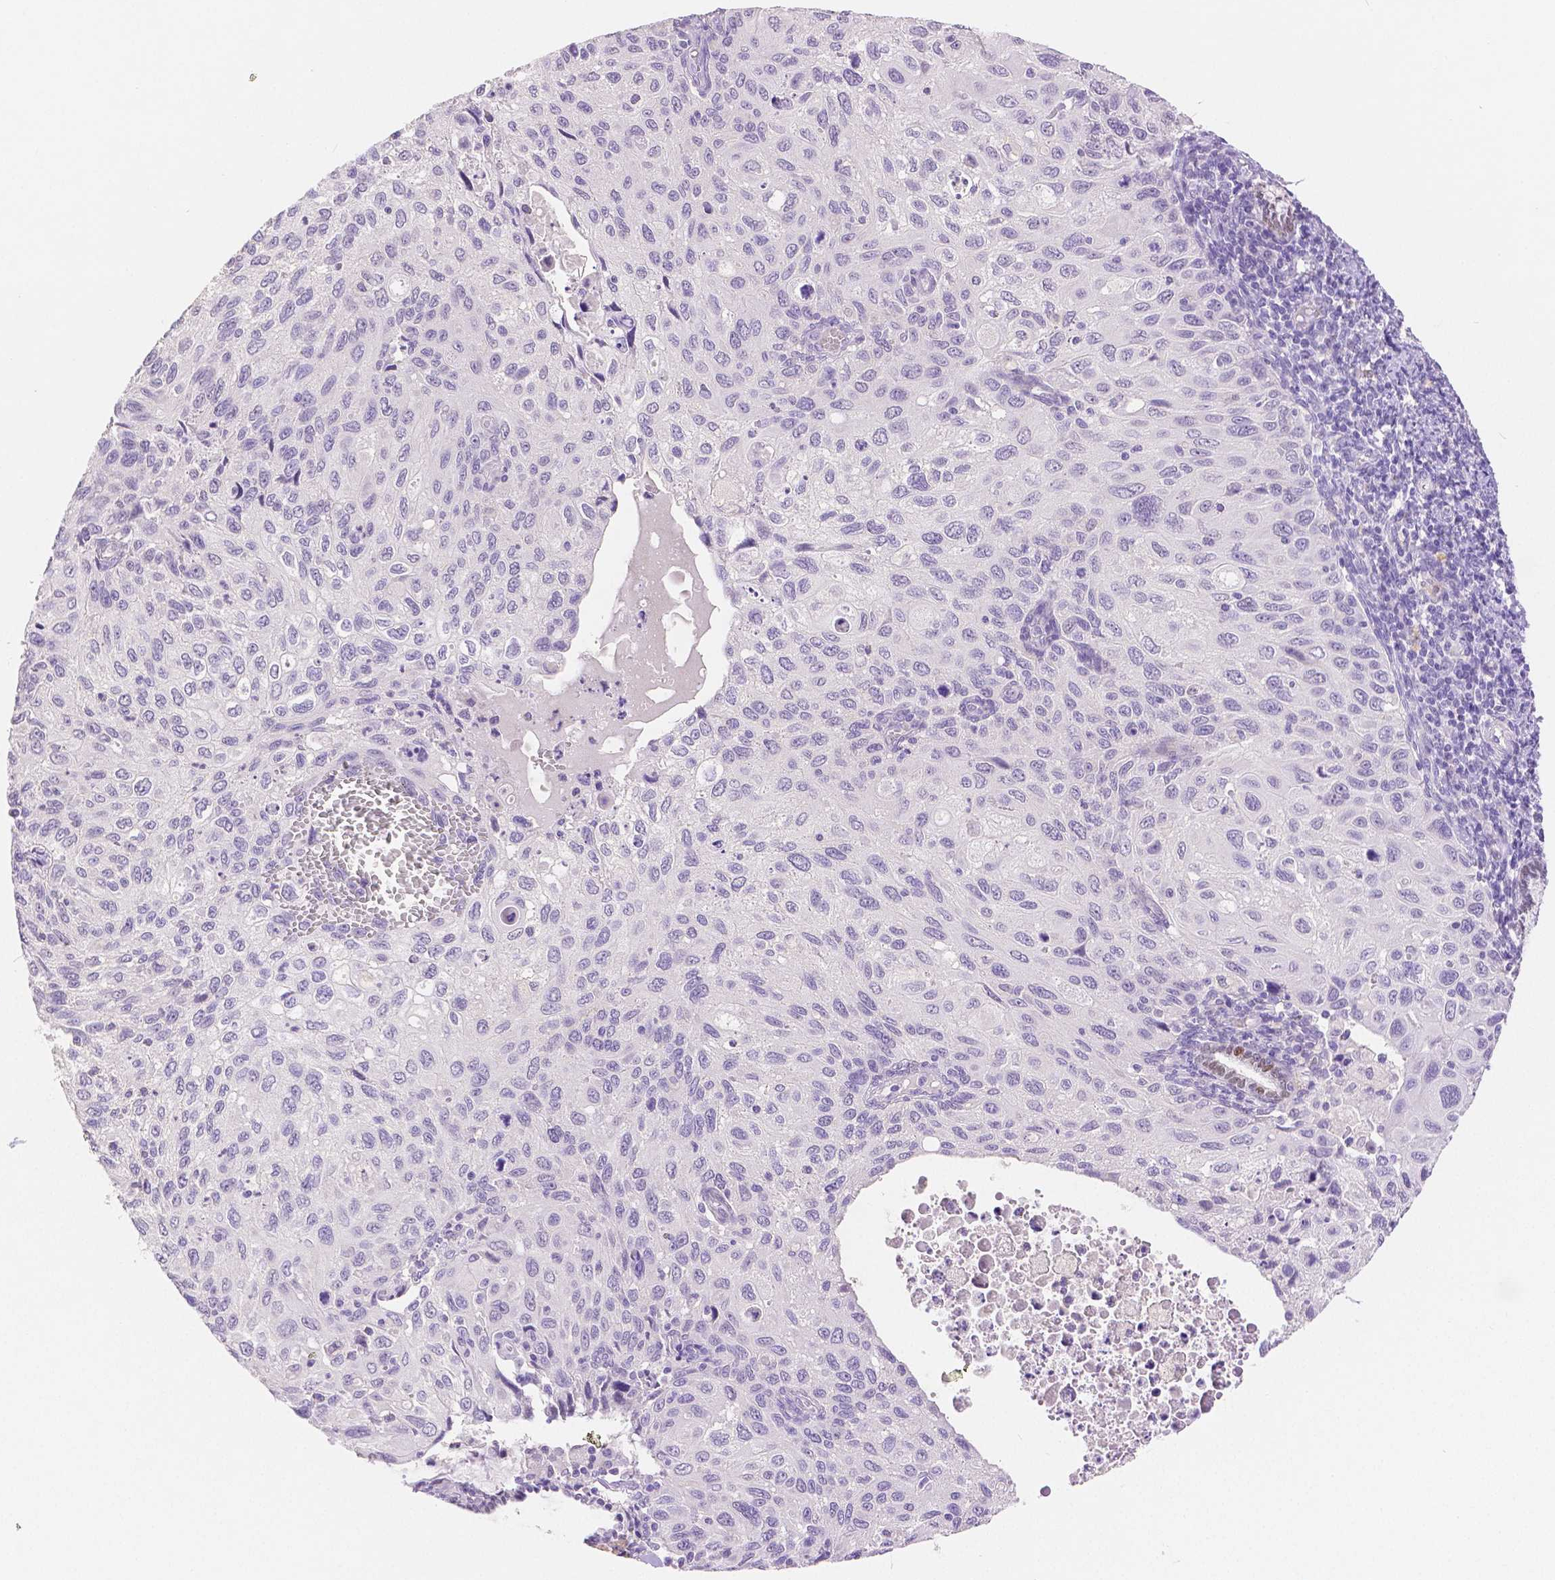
{"staining": {"intensity": "negative", "quantity": "none", "location": "none"}, "tissue": "cervical cancer", "cell_type": "Tumor cells", "image_type": "cancer", "snomed": [{"axis": "morphology", "description": "Squamous cell carcinoma, NOS"}, {"axis": "topography", "description": "Cervix"}], "caption": "This photomicrograph is of squamous cell carcinoma (cervical) stained with immunohistochemistry to label a protein in brown with the nuclei are counter-stained blue. There is no positivity in tumor cells.", "gene": "HNF1B", "patient": {"sex": "female", "age": 70}}